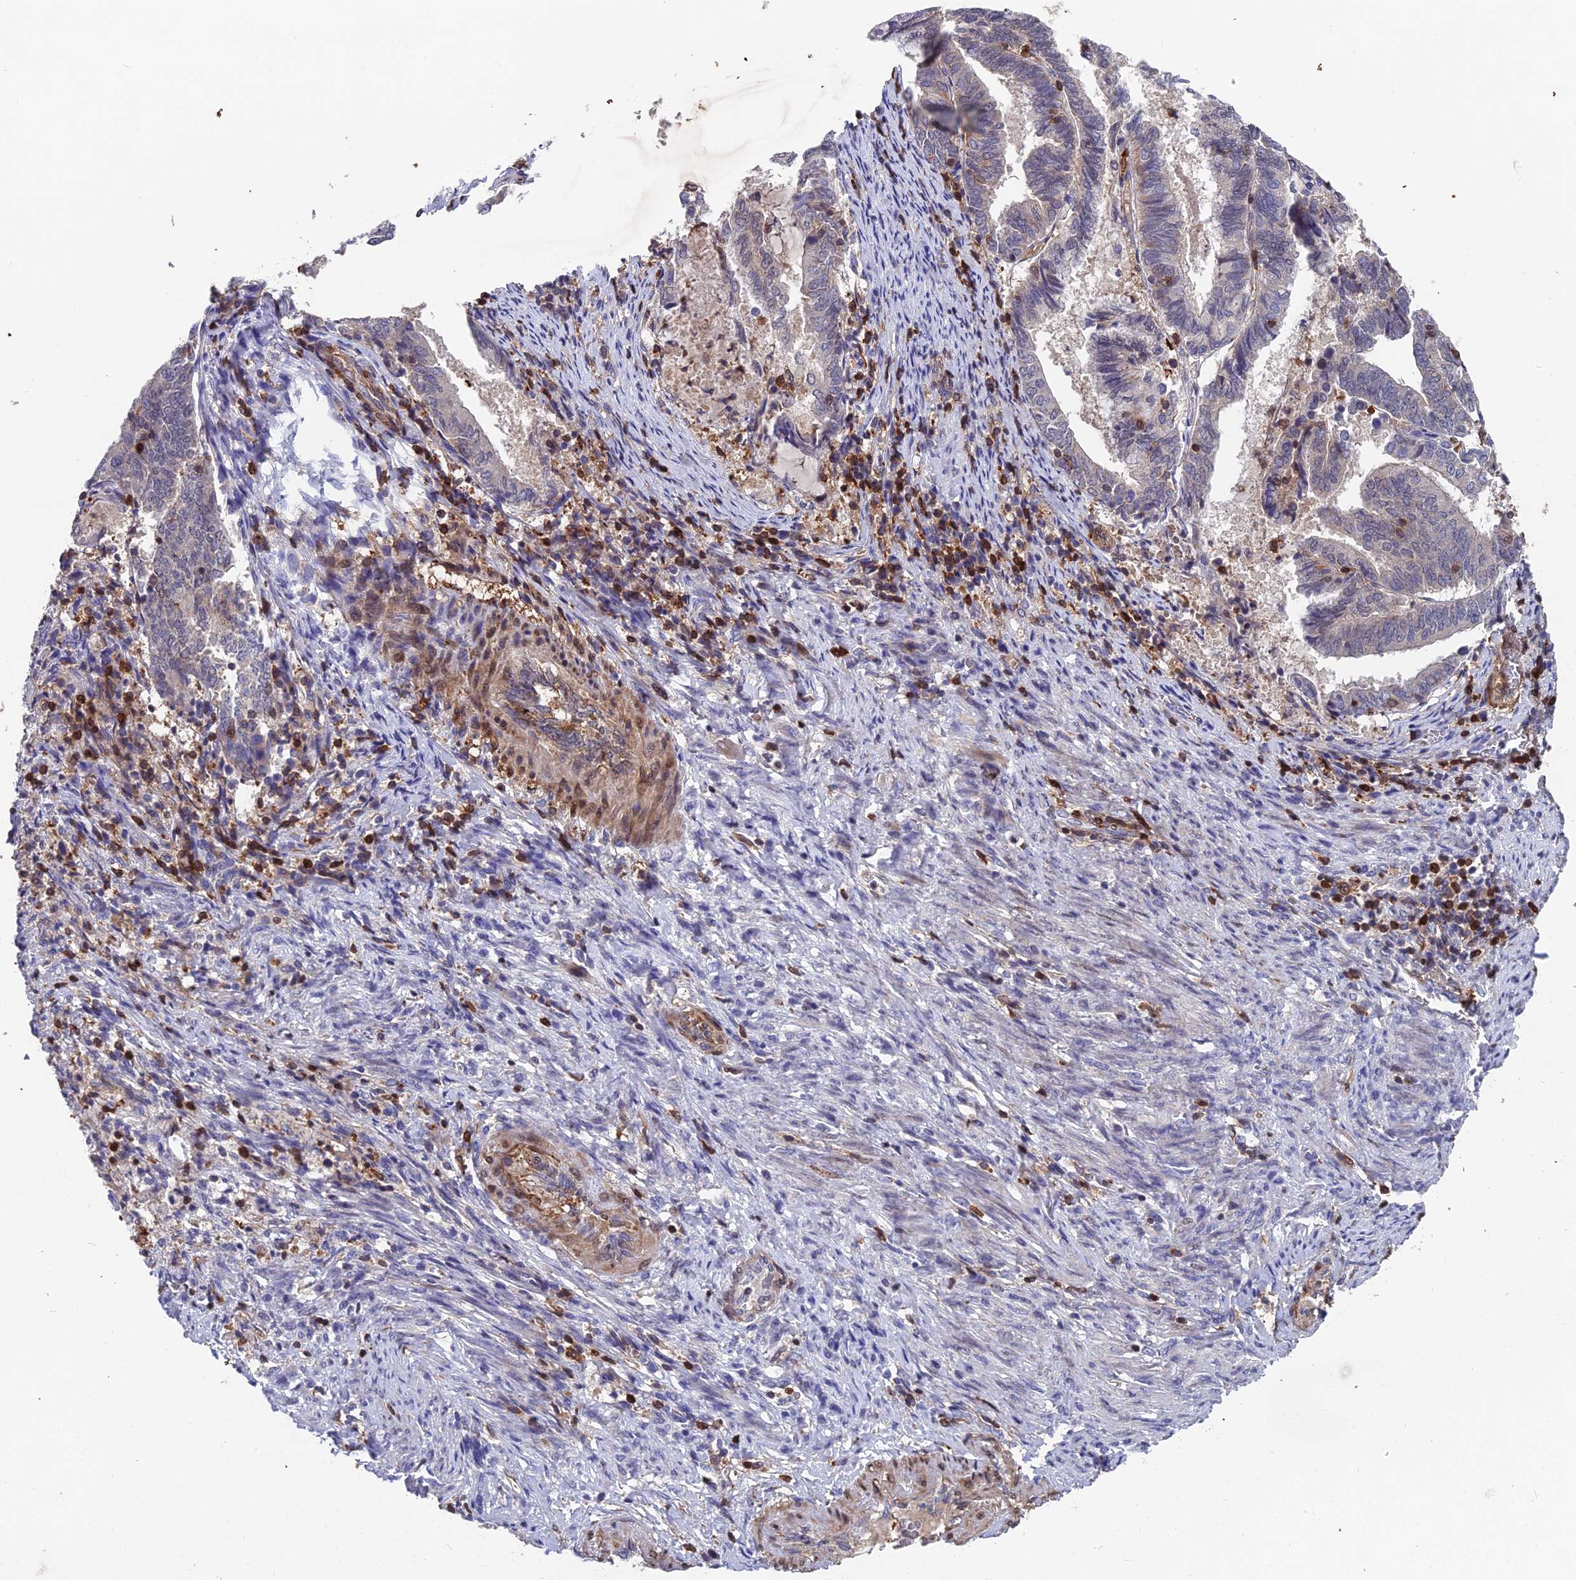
{"staining": {"intensity": "negative", "quantity": "none", "location": "none"}, "tissue": "endometrial cancer", "cell_type": "Tumor cells", "image_type": "cancer", "snomed": [{"axis": "morphology", "description": "Adenocarcinoma, NOS"}, {"axis": "topography", "description": "Endometrium"}], "caption": "IHC photomicrograph of neoplastic tissue: endometrial adenocarcinoma stained with DAB displays no significant protein positivity in tumor cells.", "gene": "GALK2", "patient": {"sex": "female", "age": 80}}